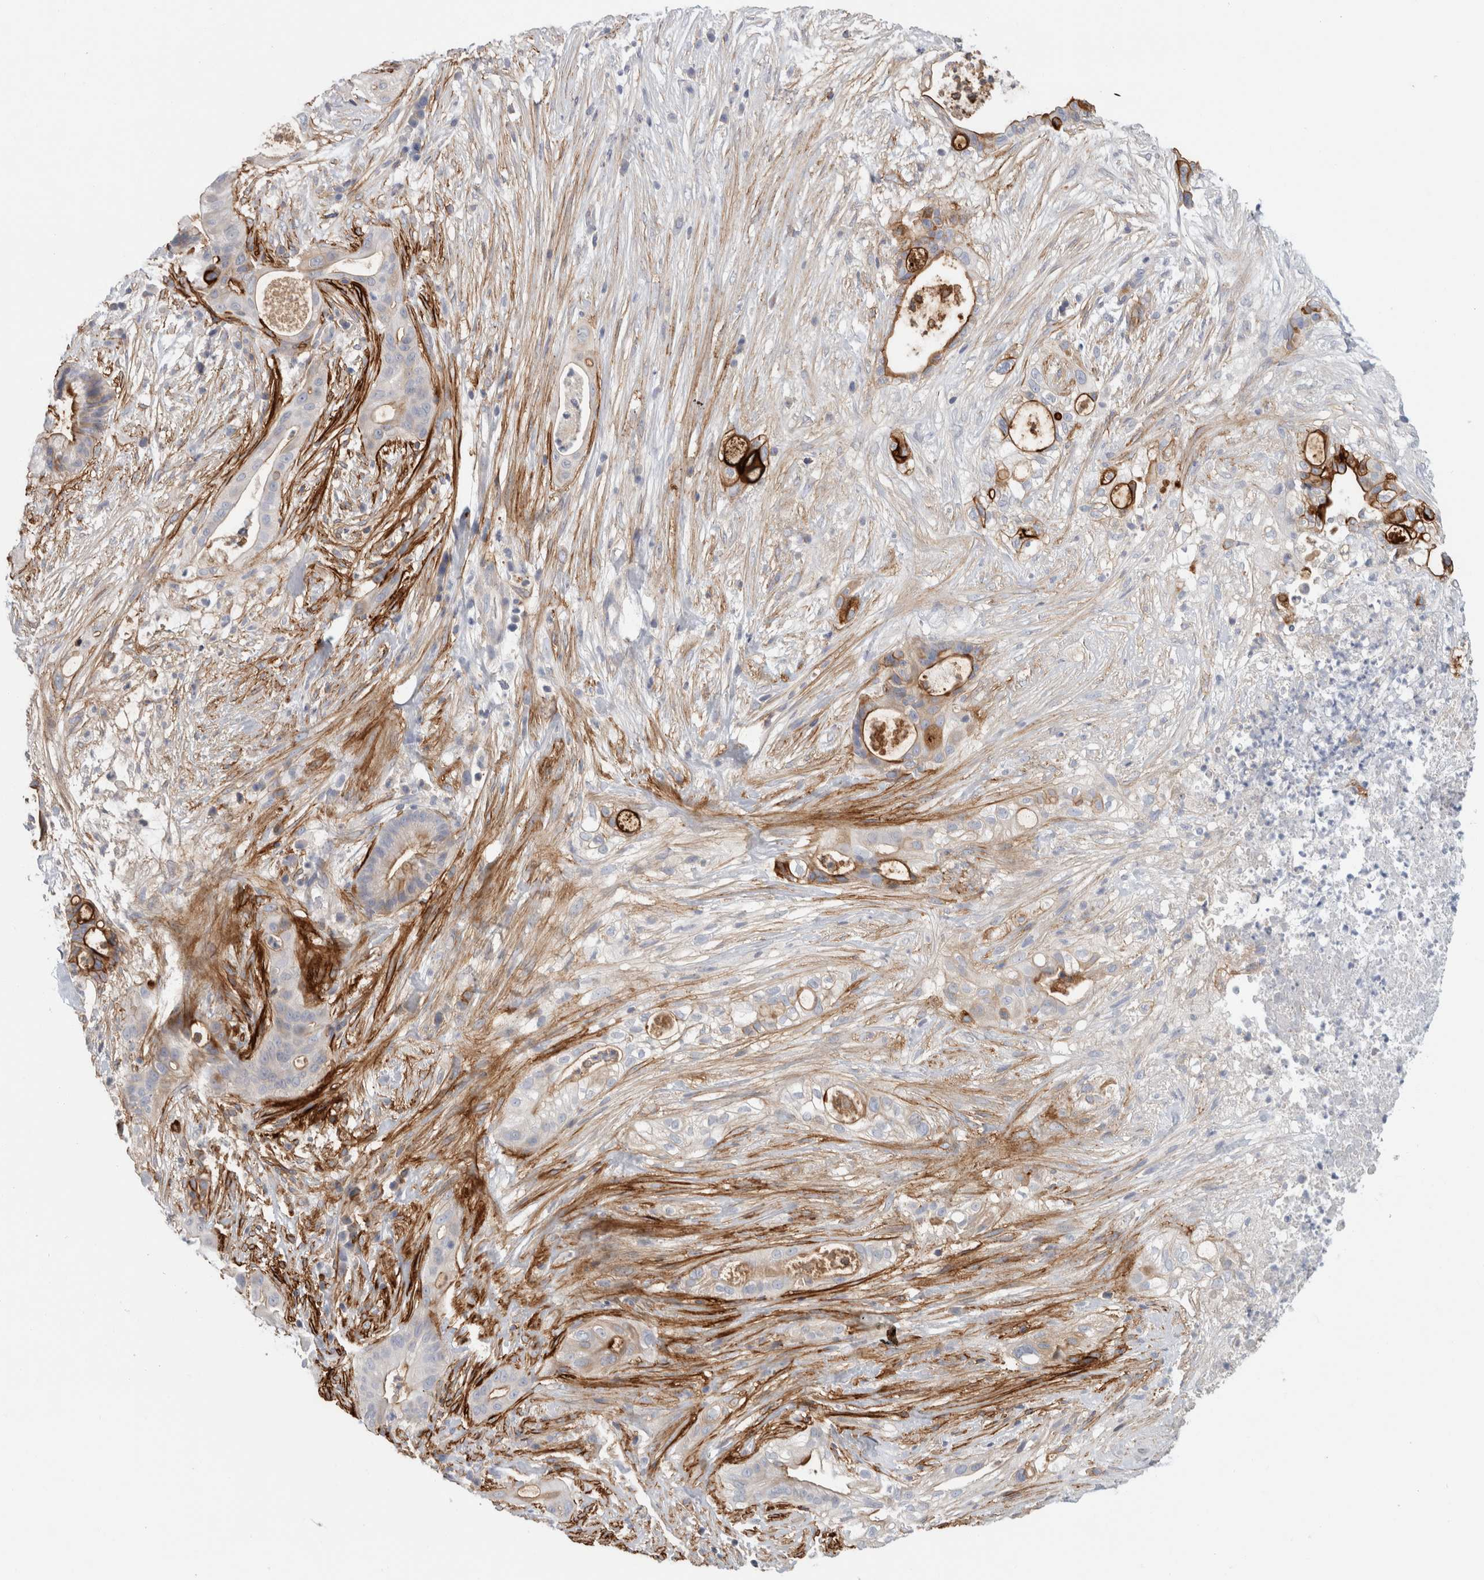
{"staining": {"intensity": "strong", "quantity": "<25%", "location": "cytoplasmic/membranous"}, "tissue": "pancreatic cancer", "cell_type": "Tumor cells", "image_type": "cancer", "snomed": [{"axis": "morphology", "description": "Adenocarcinoma, NOS"}, {"axis": "topography", "description": "Pancreas"}], "caption": "There is medium levels of strong cytoplasmic/membranous expression in tumor cells of pancreatic cancer (adenocarcinoma), as demonstrated by immunohistochemical staining (brown color).", "gene": "CD55", "patient": {"sex": "male", "age": 58}}